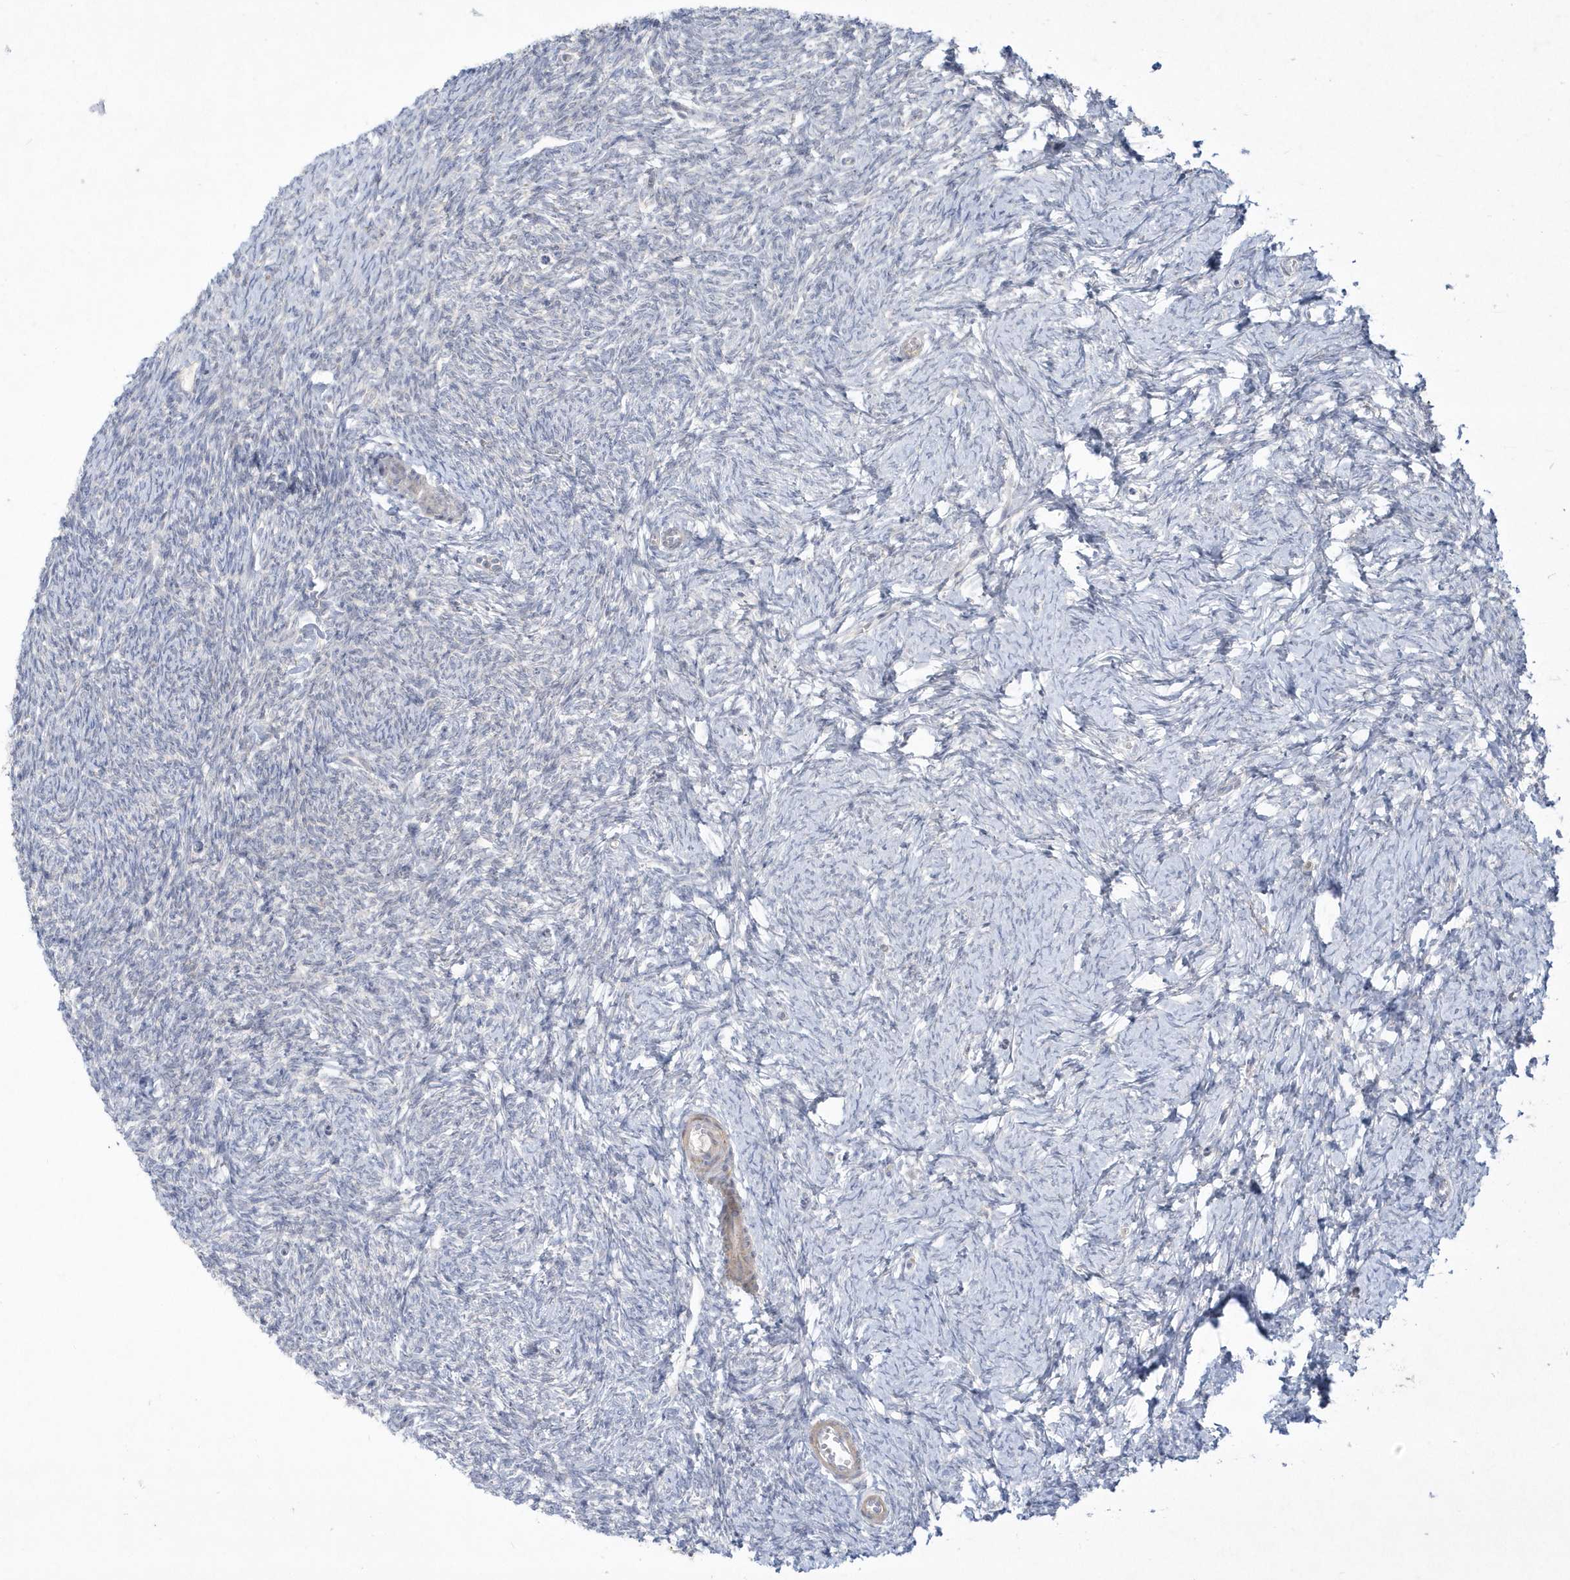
{"staining": {"intensity": "weak", "quantity": "<25%", "location": "cytoplasmic/membranous"}, "tissue": "ovary", "cell_type": "Follicle cells", "image_type": "normal", "snomed": [{"axis": "morphology", "description": "Normal tissue, NOS"}, {"axis": "morphology", "description": "Cyst, NOS"}, {"axis": "topography", "description": "Ovary"}], "caption": "Follicle cells show no significant expression in normal ovary. Brightfield microscopy of immunohistochemistry stained with DAB (3,3'-diaminobenzidine) (brown) and hematoxylin (blue), captured at high magnification.", "gene": "LARS1", "patient": {"sex": "female", "age": 33}}